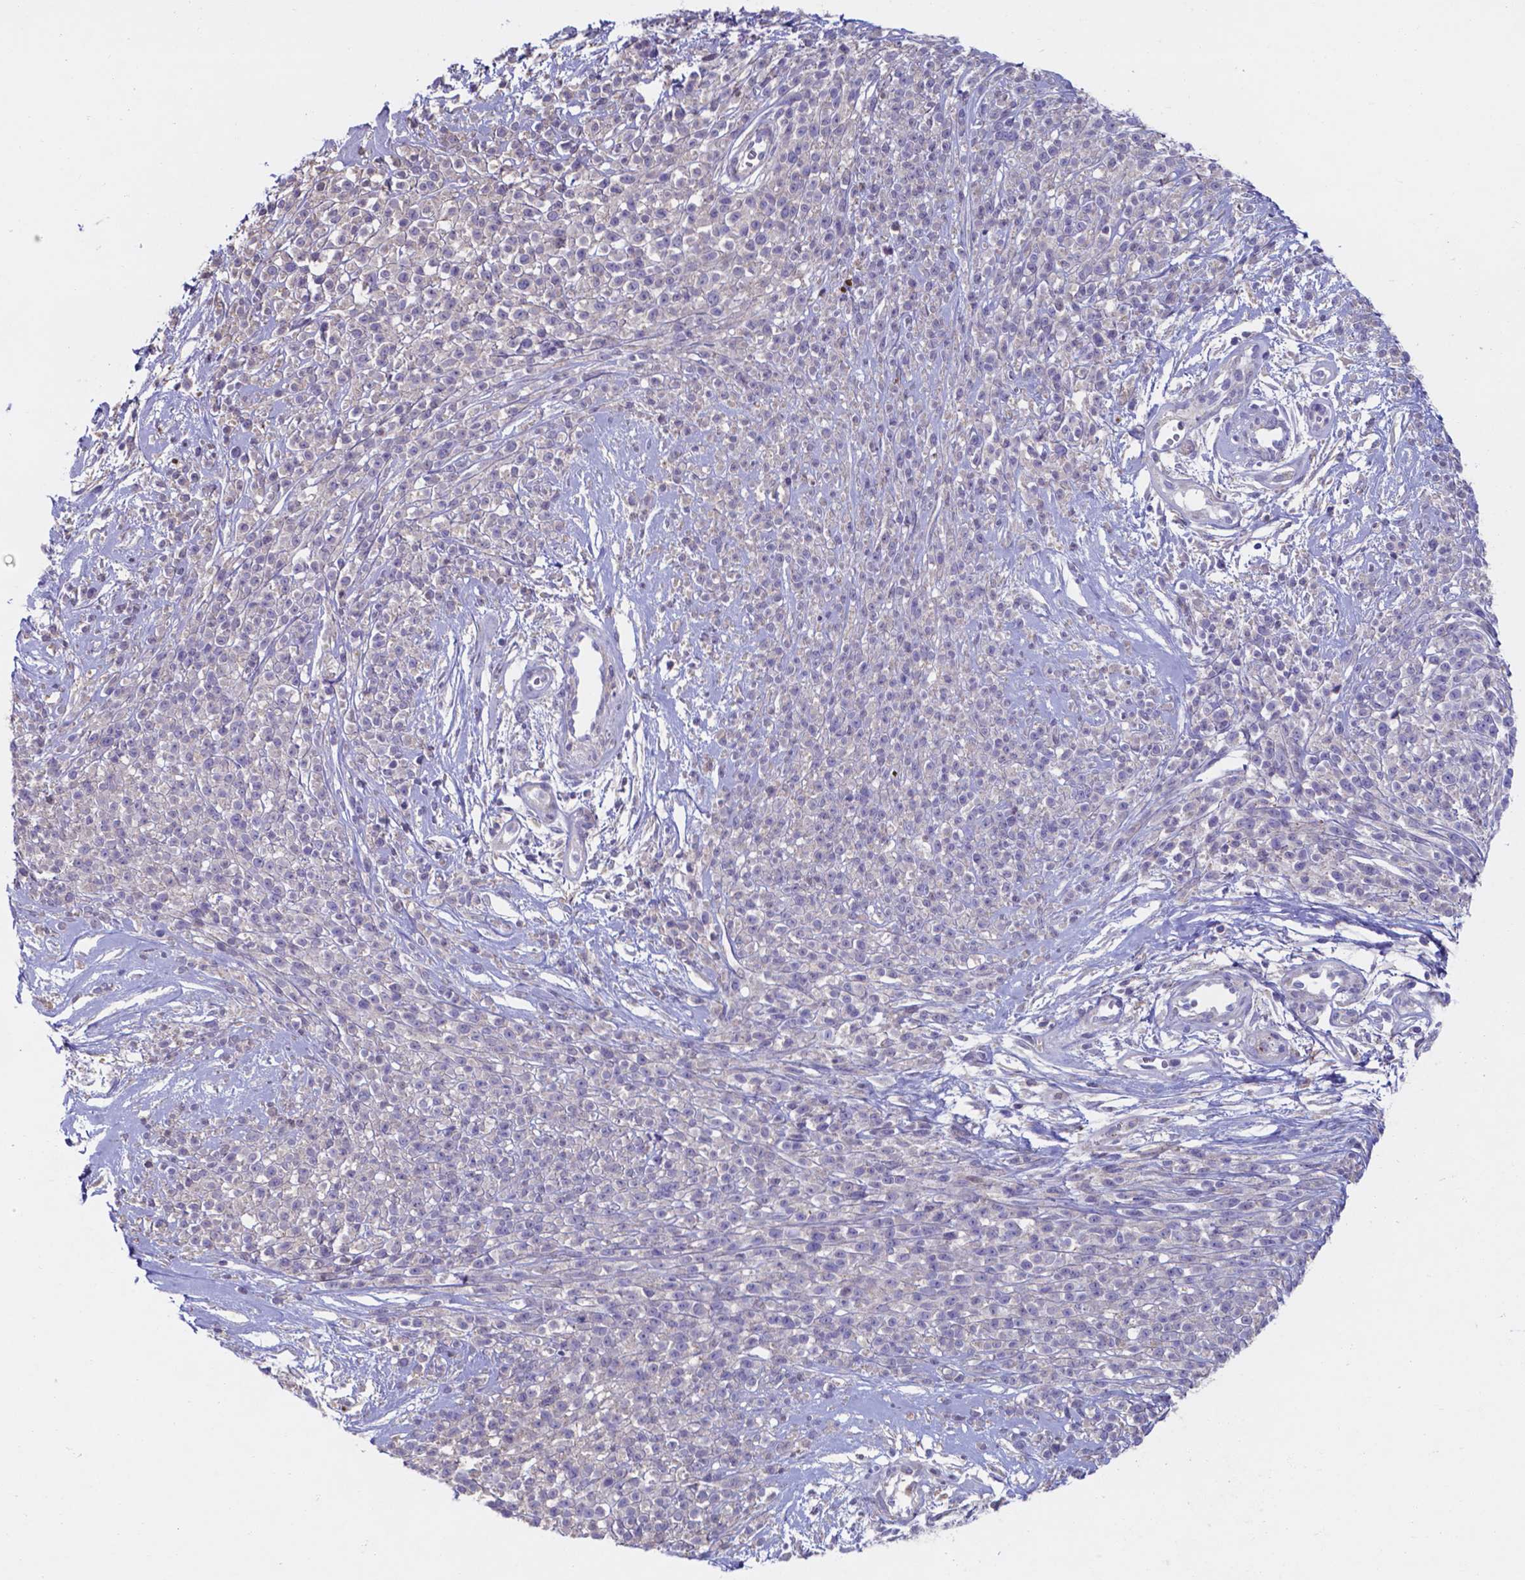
{"staining": {"intensity": "negative", "quantity": "none", "location": "none"}, "tissue": "melanoma", "cell_type": "Tumor cells", "image_type": "cancer", "snomed": [{"axis": "morphology", "description": "Malignant melanoma, NOS"}, {"axis": "topography", "description": "Skin"}, {"axis": "topography", "description": "Skin of trunk"}], "caption": "Immunohistochemical staining of human malignant melanoma reveals no significant expression in tumor cells. The staining is performed using DAB (3,3'-diaminobenzidine) brown chromogen with nuclei counter-stained in using hematoxylin.", "gene": "SERPINA1", "patient": {"sex": "male", "age": 74}}